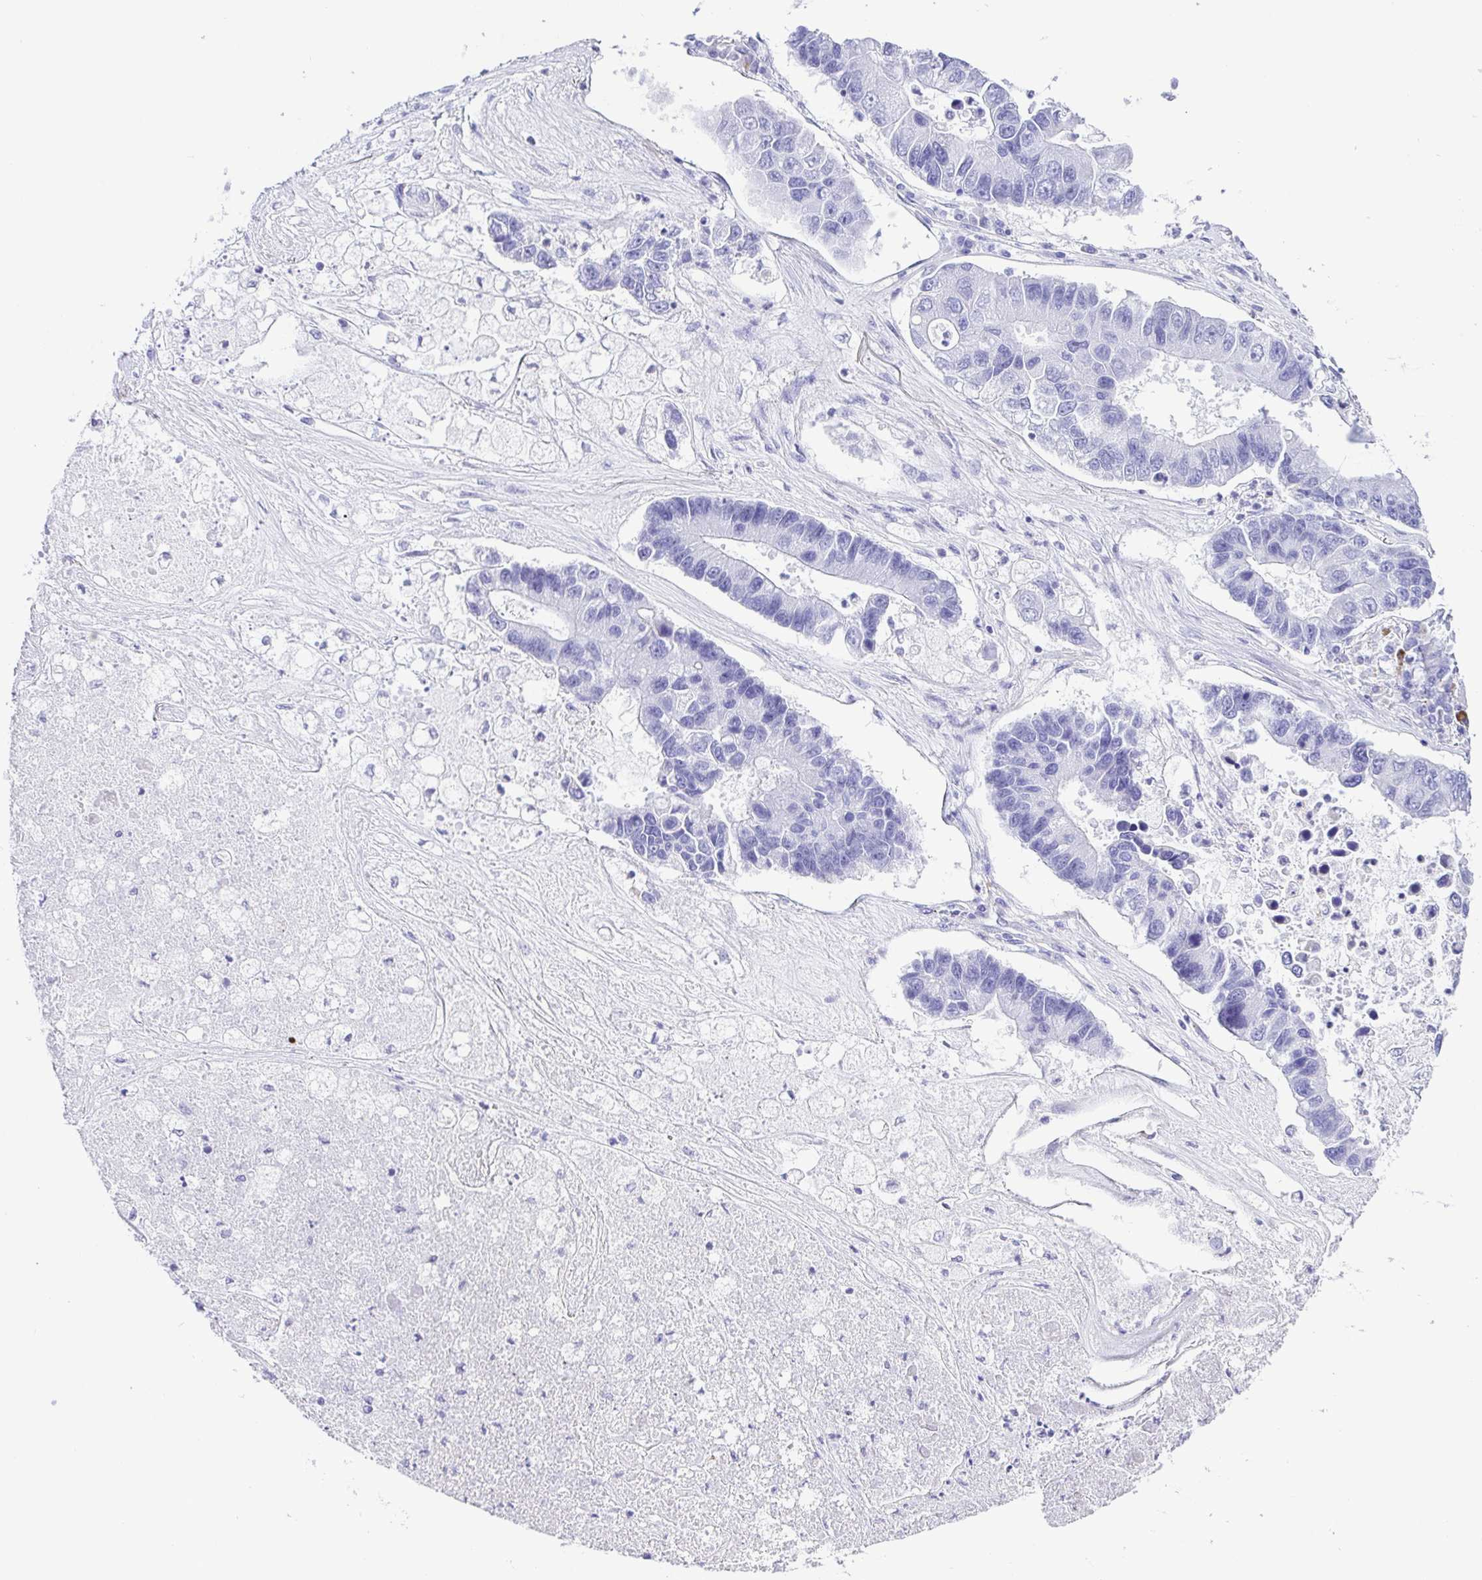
{"staining": {"intensity": "negative", "quantity": "none", "location": "none"}, "tissue": "lung cancer", "cell_type": "Tumor cells", "image_type": "cancer", "snomed": [{"axis": "morphology", "description": "Adenocarcinoma, NOS"}, {"axis": "topography", "description": "Bronchus"}, {"axis": "topography", "description": "Lung"}], "caption": "Immunohistochemistry image of neoplastic tissue: adenocarcinoma (lung) stained with DAB (3,3'-diaminobenzidine) demonstrates no significant protein staining in tumor cells.", "gene": "GPR17", "patient": {"sex": "female", "age": 51}}